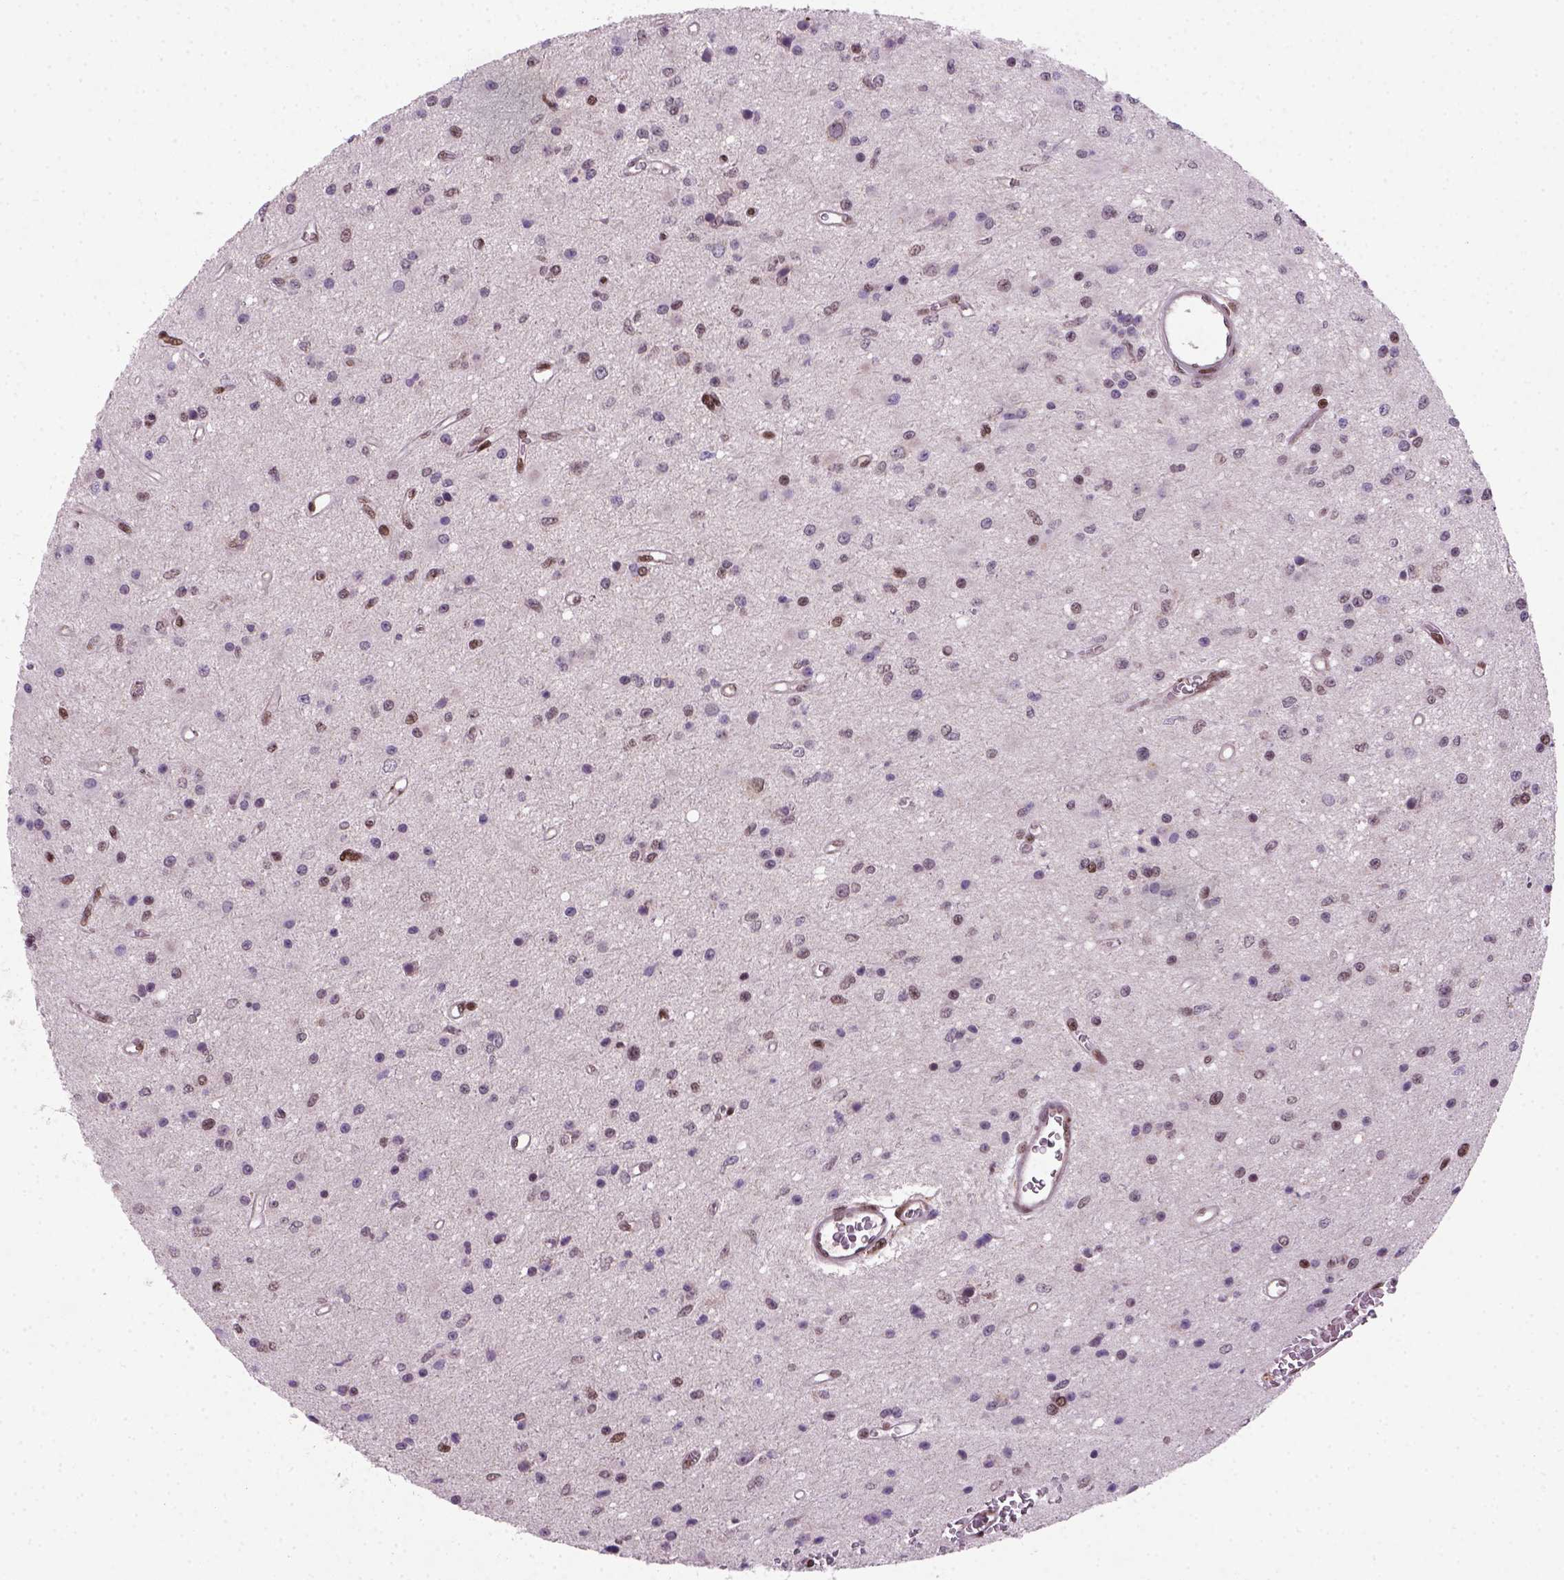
{"staining": {"intensity": "moderate", "quantity": ">75%", "location": "nuclear"}, "tissue": "glioma", "cell_type": "Tumor cells", "image_type": "cancer", "snomed": [{"axis": "morphology", "description": "Glioma, malignant, Low grade"}, {"axis": "topography", "description": "Brain"}], "caption": "A high-resolution micrograph shows immunohistochemistry (IHC) staining of malignant glioma (low-grade), which demonstrates moderate nuclear staining in about >75% of tumor cells. The staining was performed using DAB (3,3'-diaminobenzidine), with brown indicating positive protein expression. Nuclei are stained blue with hematoxylin.", "gene": "MGMT", "patient": {"sex": "female", "age": 45}}